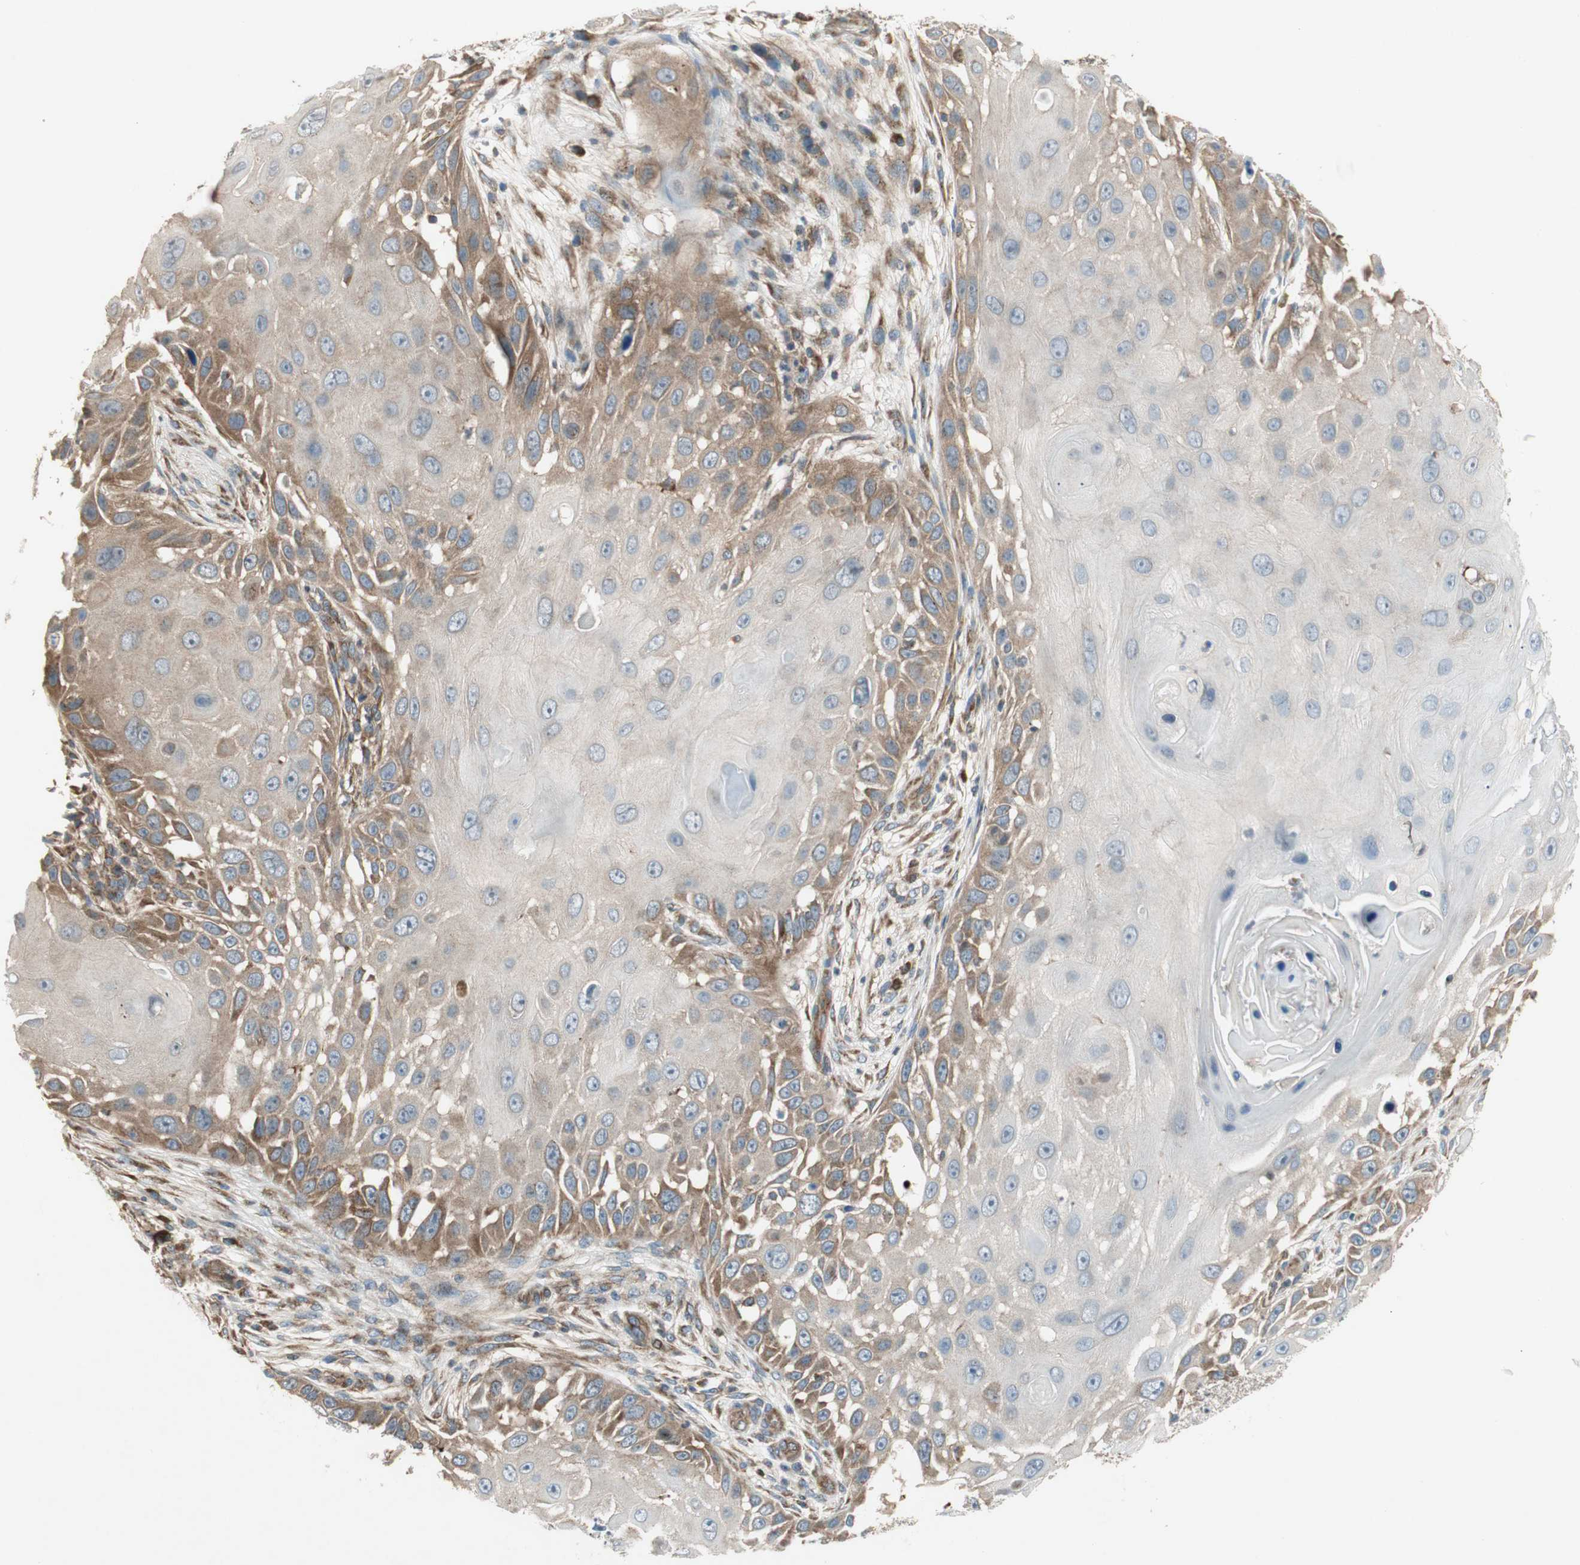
{"staining": {"intensity": "moderate", "quantity": "25%-75%", "location": "cytoplasmic/membranous"}, "tissue": "skin cancer", "cell_type": "Tumor cells", "image_type": "cancer", "snomed": [{"axis": "morphology", "description": "Squamous cell carcinoma, NOS"}, {"axis": "topography", "description": "Skin"}], "caption": "Immunohistochemical staining of skin cancer (squamous cell carcinoma) reveals medium levels of moderate cytoplasmic/membranous protein expression in approximately 25%-75% of tumor cells.", "gene": "CHADL", "patient": {"sex": "female", "age": 44}}